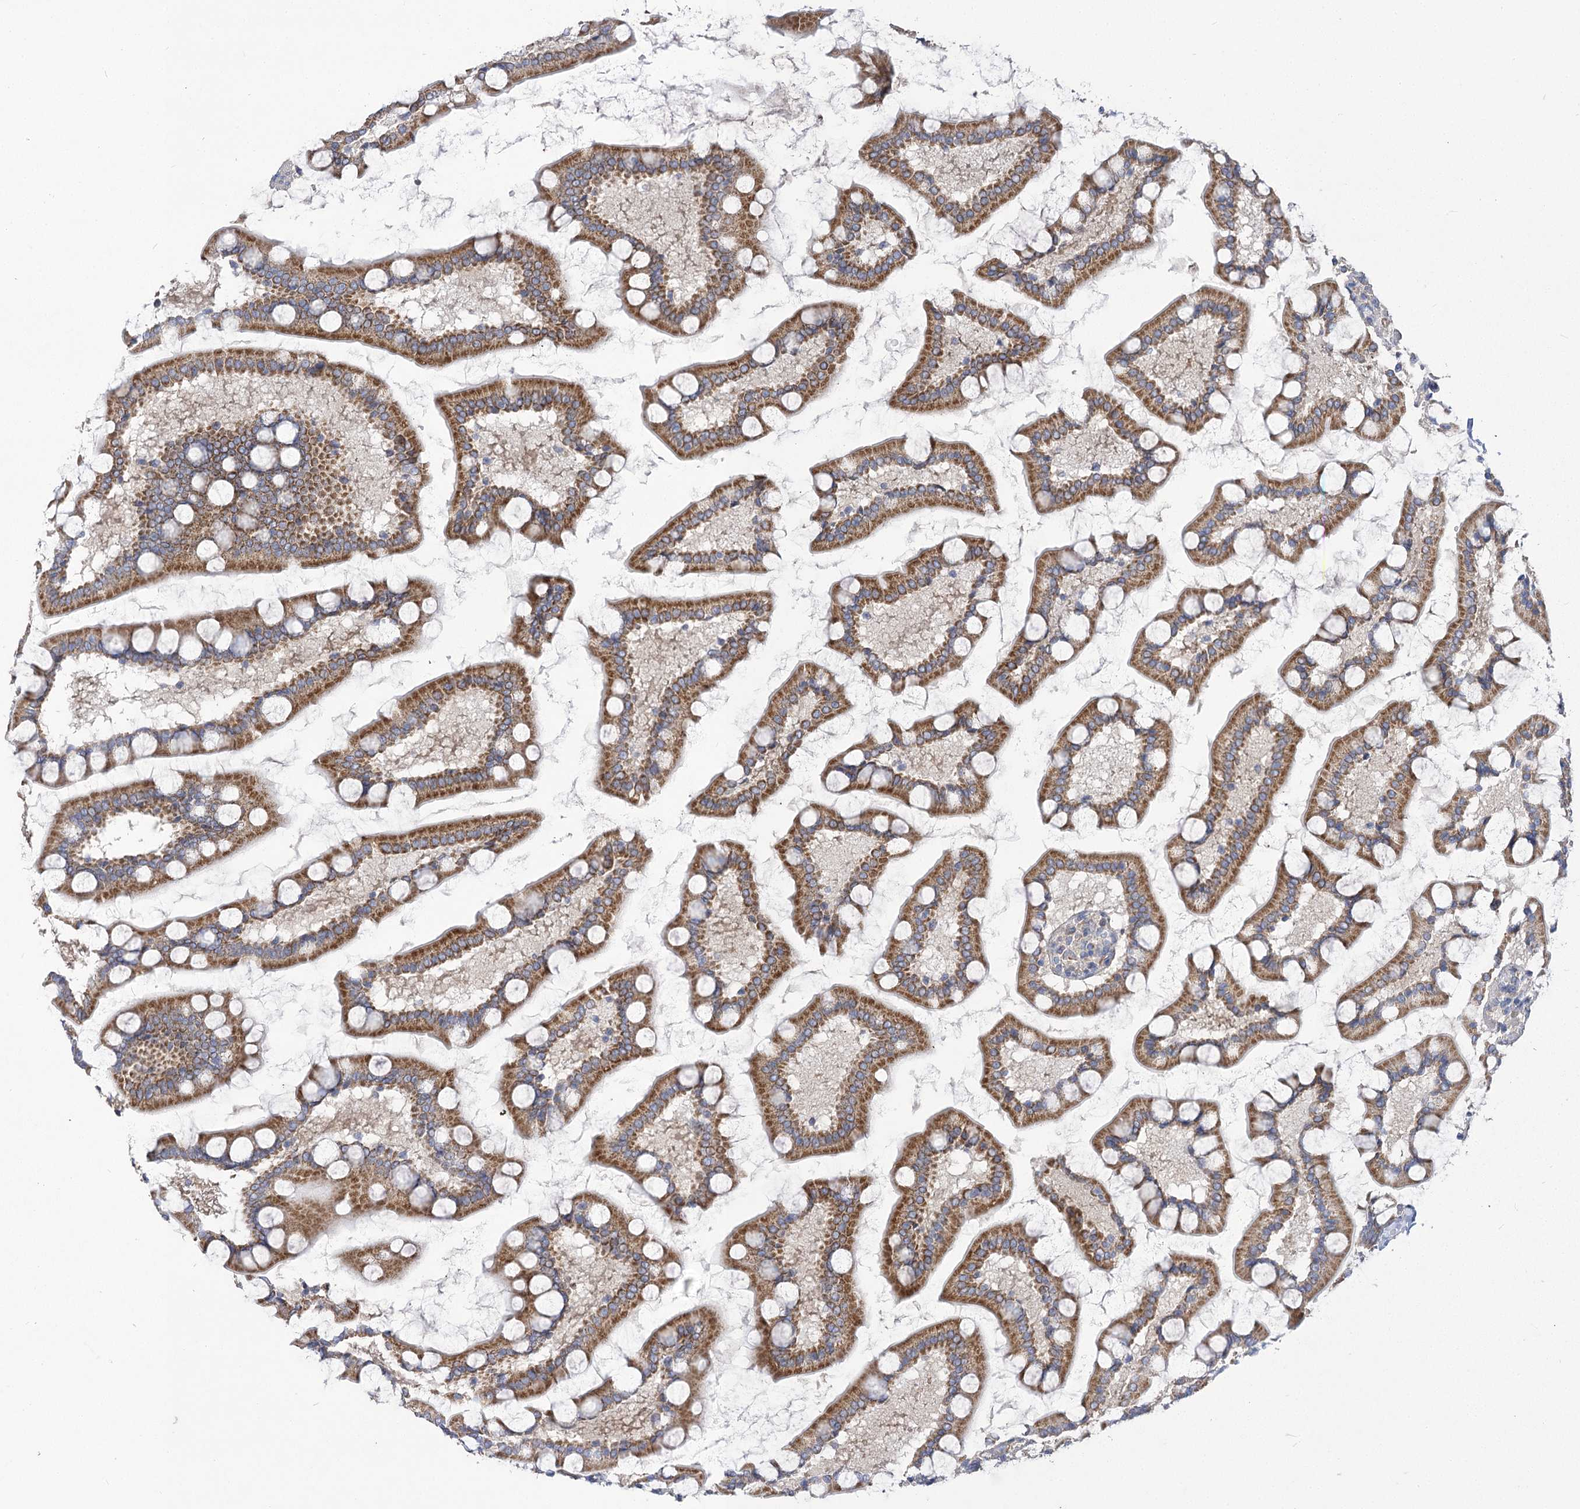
{"staining": {"intensity": "moderate", "quantity": ">75%", "location": "cytoplasmic/membranous"}, "tissue": "small intestine", "cell_type": "Glandular cells", "image_type": "normal", "snomed": [{"axis": "morphology", "description": "Normal tissue, NOS"}, {"axis": "topography", "description": "Small intestine"}], "caption": "Protein expression analysis of benign human small intestine reveals moderate cytoplasmic/membranous staining in about >75% of glandular cells. Nuclei are stained in blue.", "gene": "RMDN2", "patient": {"sex": "male", "age": 41}}